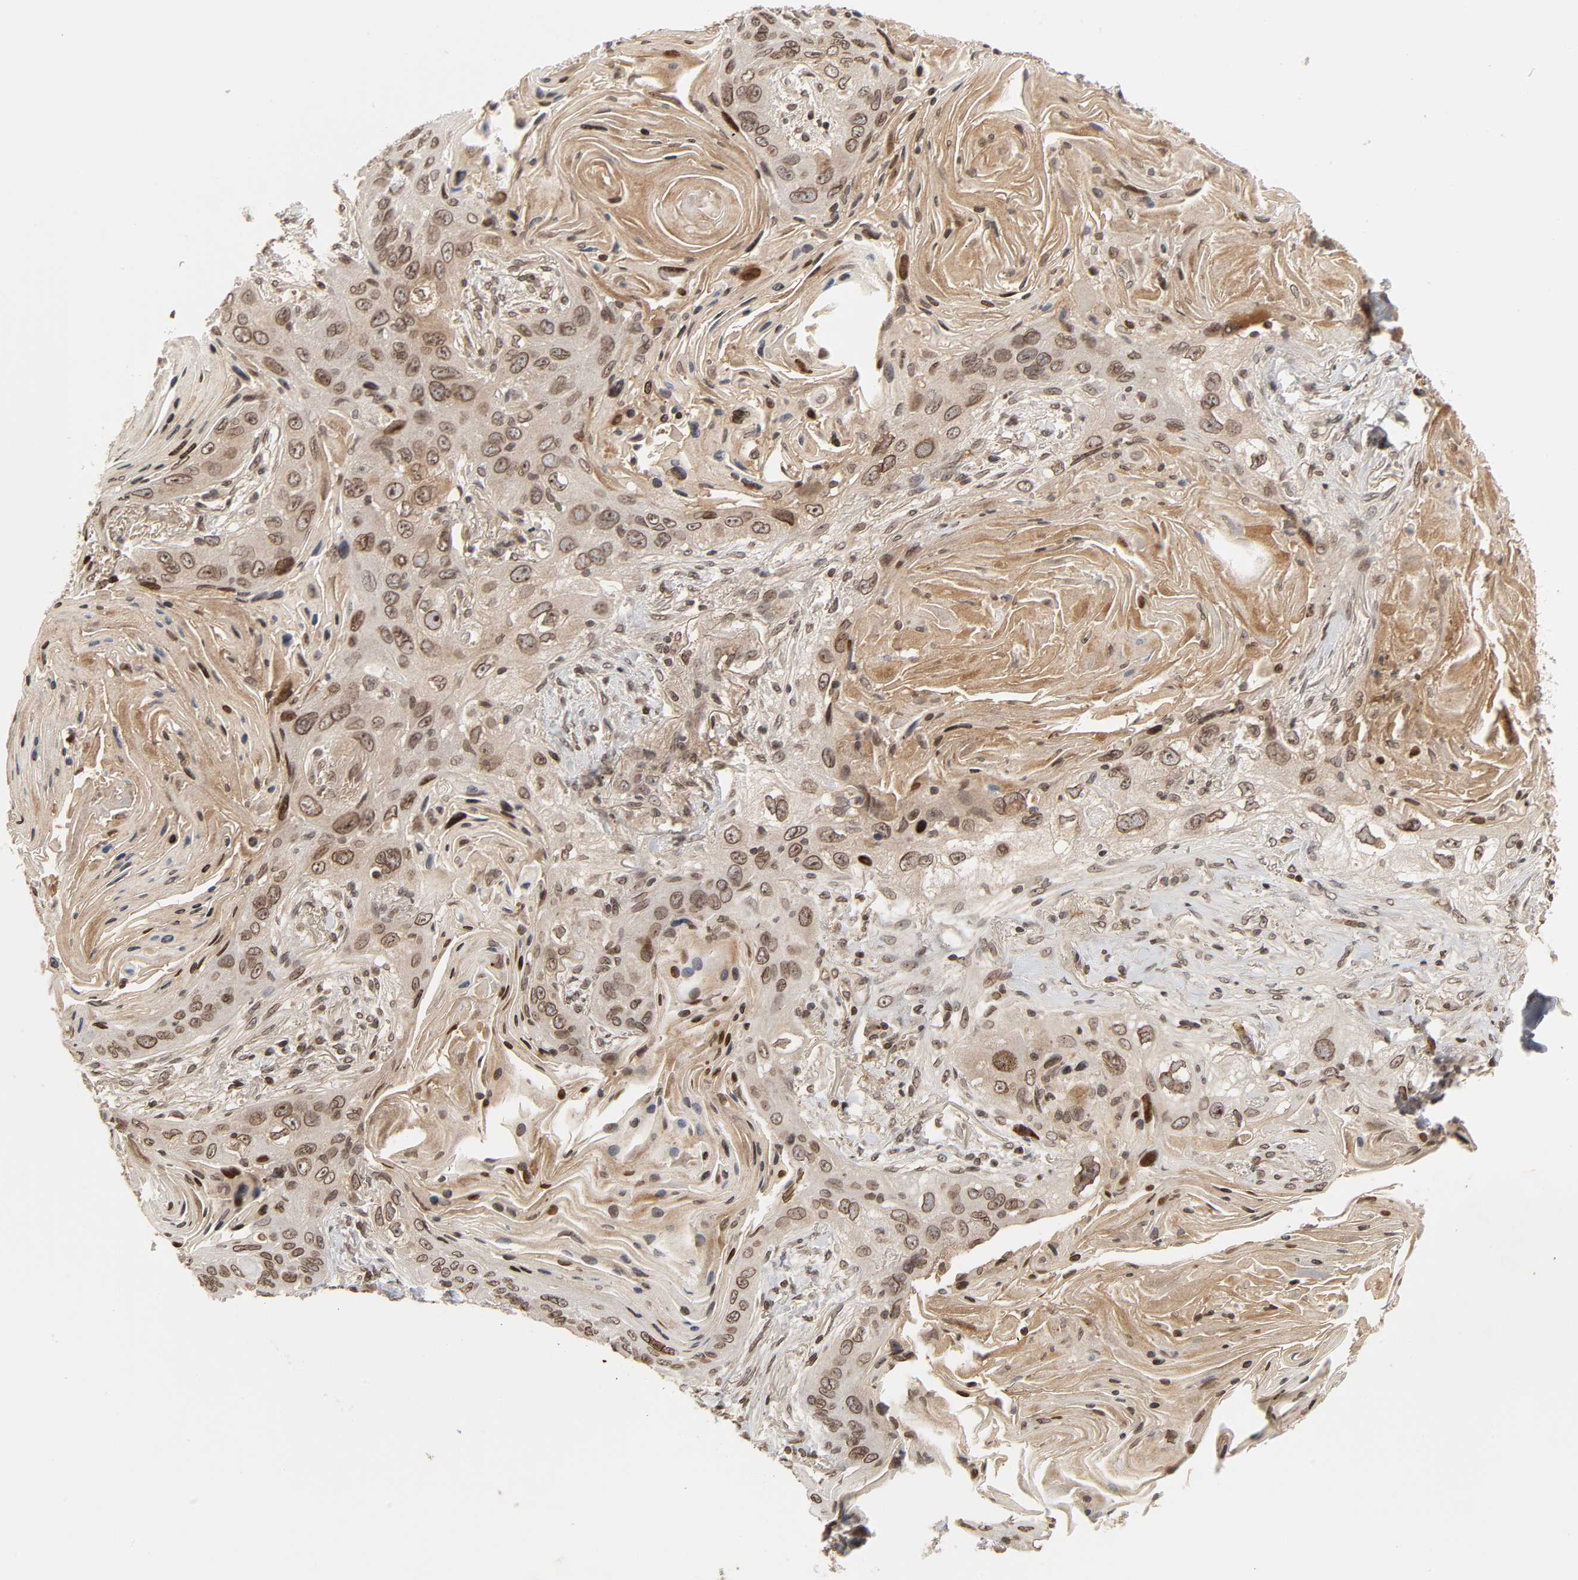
{"staining": {"intensity": "strong", "quantity": ">75%", "location": "cytoplasmic/membranous,nuclear"}, "tissue": "lung cancer", "cell_type": "Tumor cells", "image_type": "cancer", "snomed": [{"axis": "morphology", "description": "Squamous cell carcinoma, NOS"}, {"axis": "topography", "description": "Lung"}], "caption": "Immunohistochemistry micrograph of neoplastic tissue: human squamous cell carcinoma (lung) stained using immunohistochemistry reveals high levels of strong protein expression localized specifically in the cytoplasmic/membranous and nuclear of tumor cells, appearing as a cytoplasmic/membranous and nuclear brown color.", "gene": "CPN2", "patient": {"sex": "female", "age": 67}}